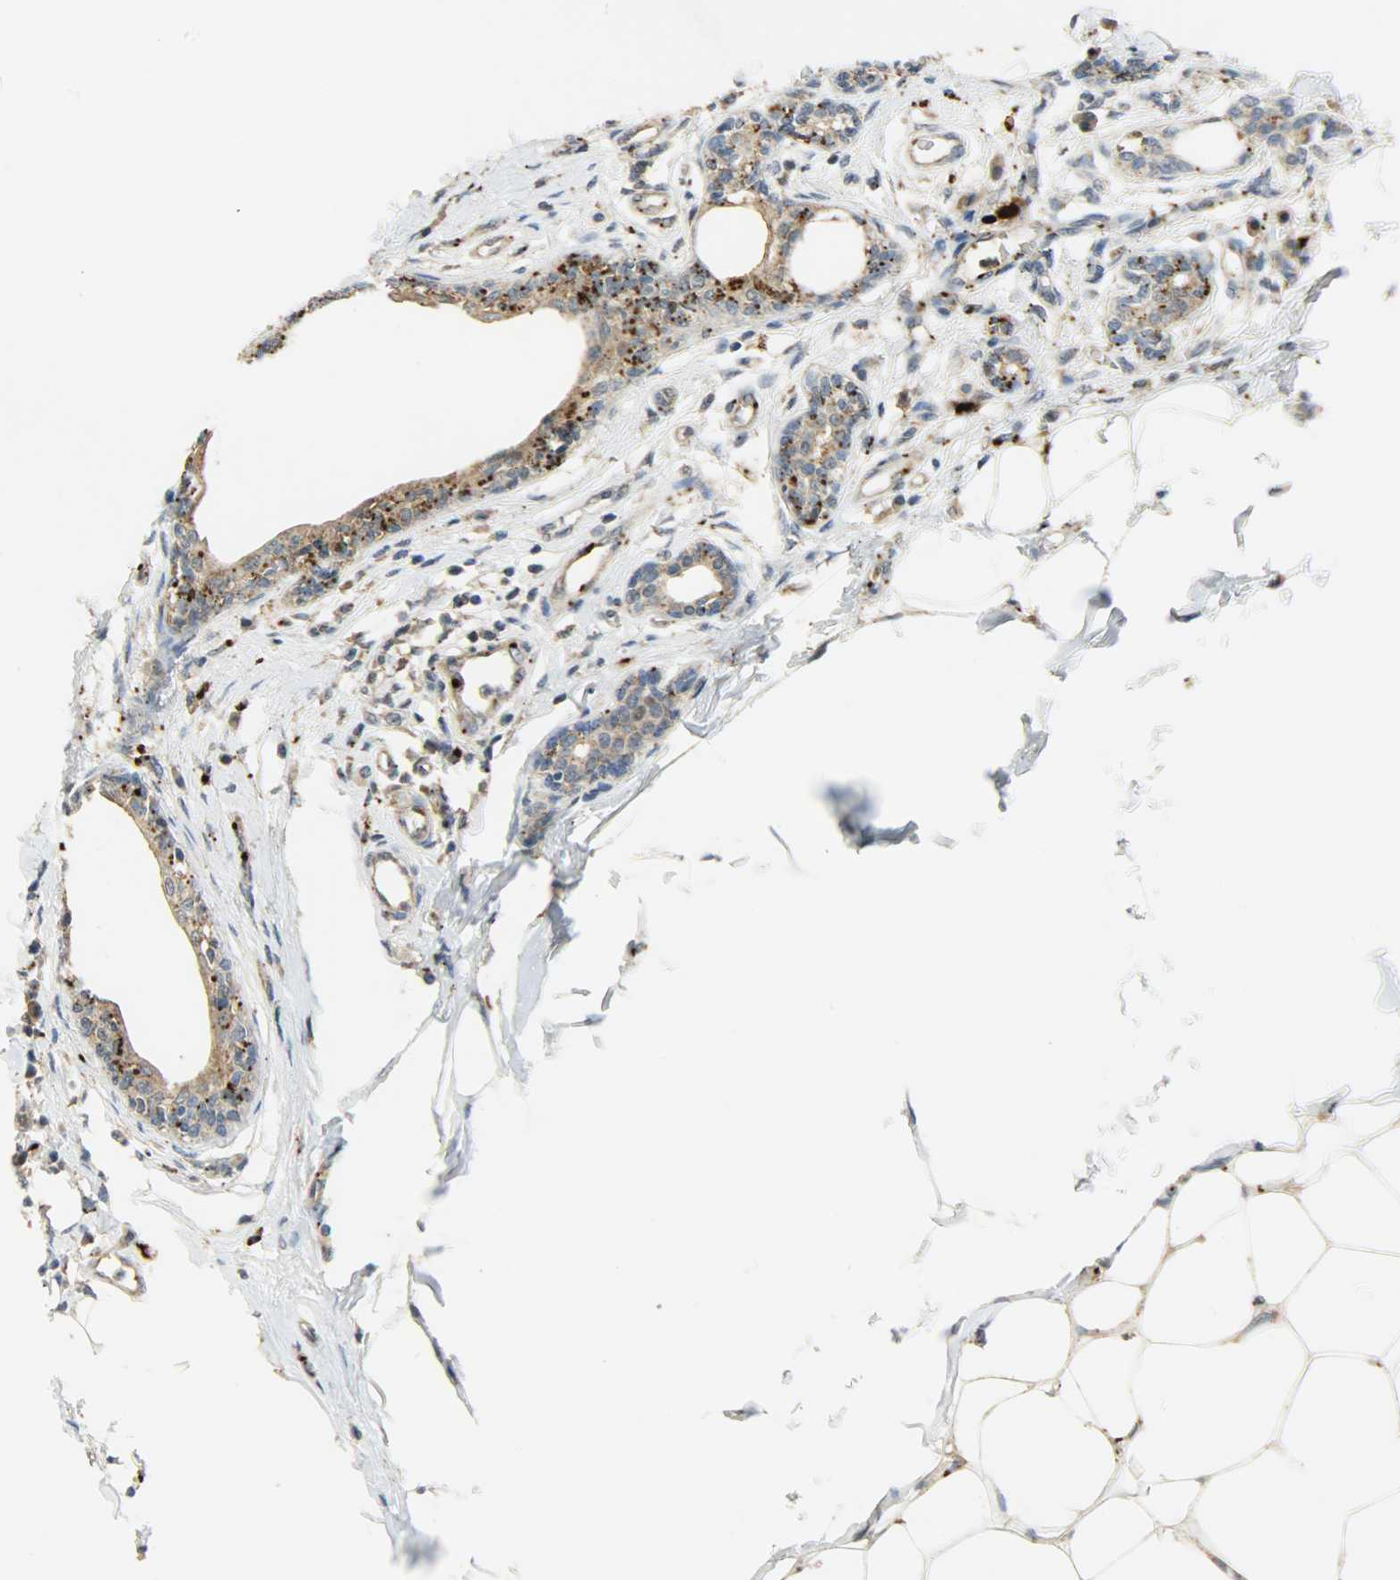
{"staining": {"intensity": "strong", "quantity": ">75%", "location": "cytoplasmic/membranous"}, "tissue": "breast cancer", "cell_type": "Tumor cells", "image_type": "cancer", "snomed": [{"axis": "morphology", "description": "Duct carcinoma"}, {"axis": "topography", "description": "Breast"}], "caption": "Protein analysis of intraductal carcinoma (breast) tissue displays strong cytoplasmic/membranous positivity in about >75% of tumor cells.", "gene": "GIT2", "patient": {"sex": "female", "age": 40}}